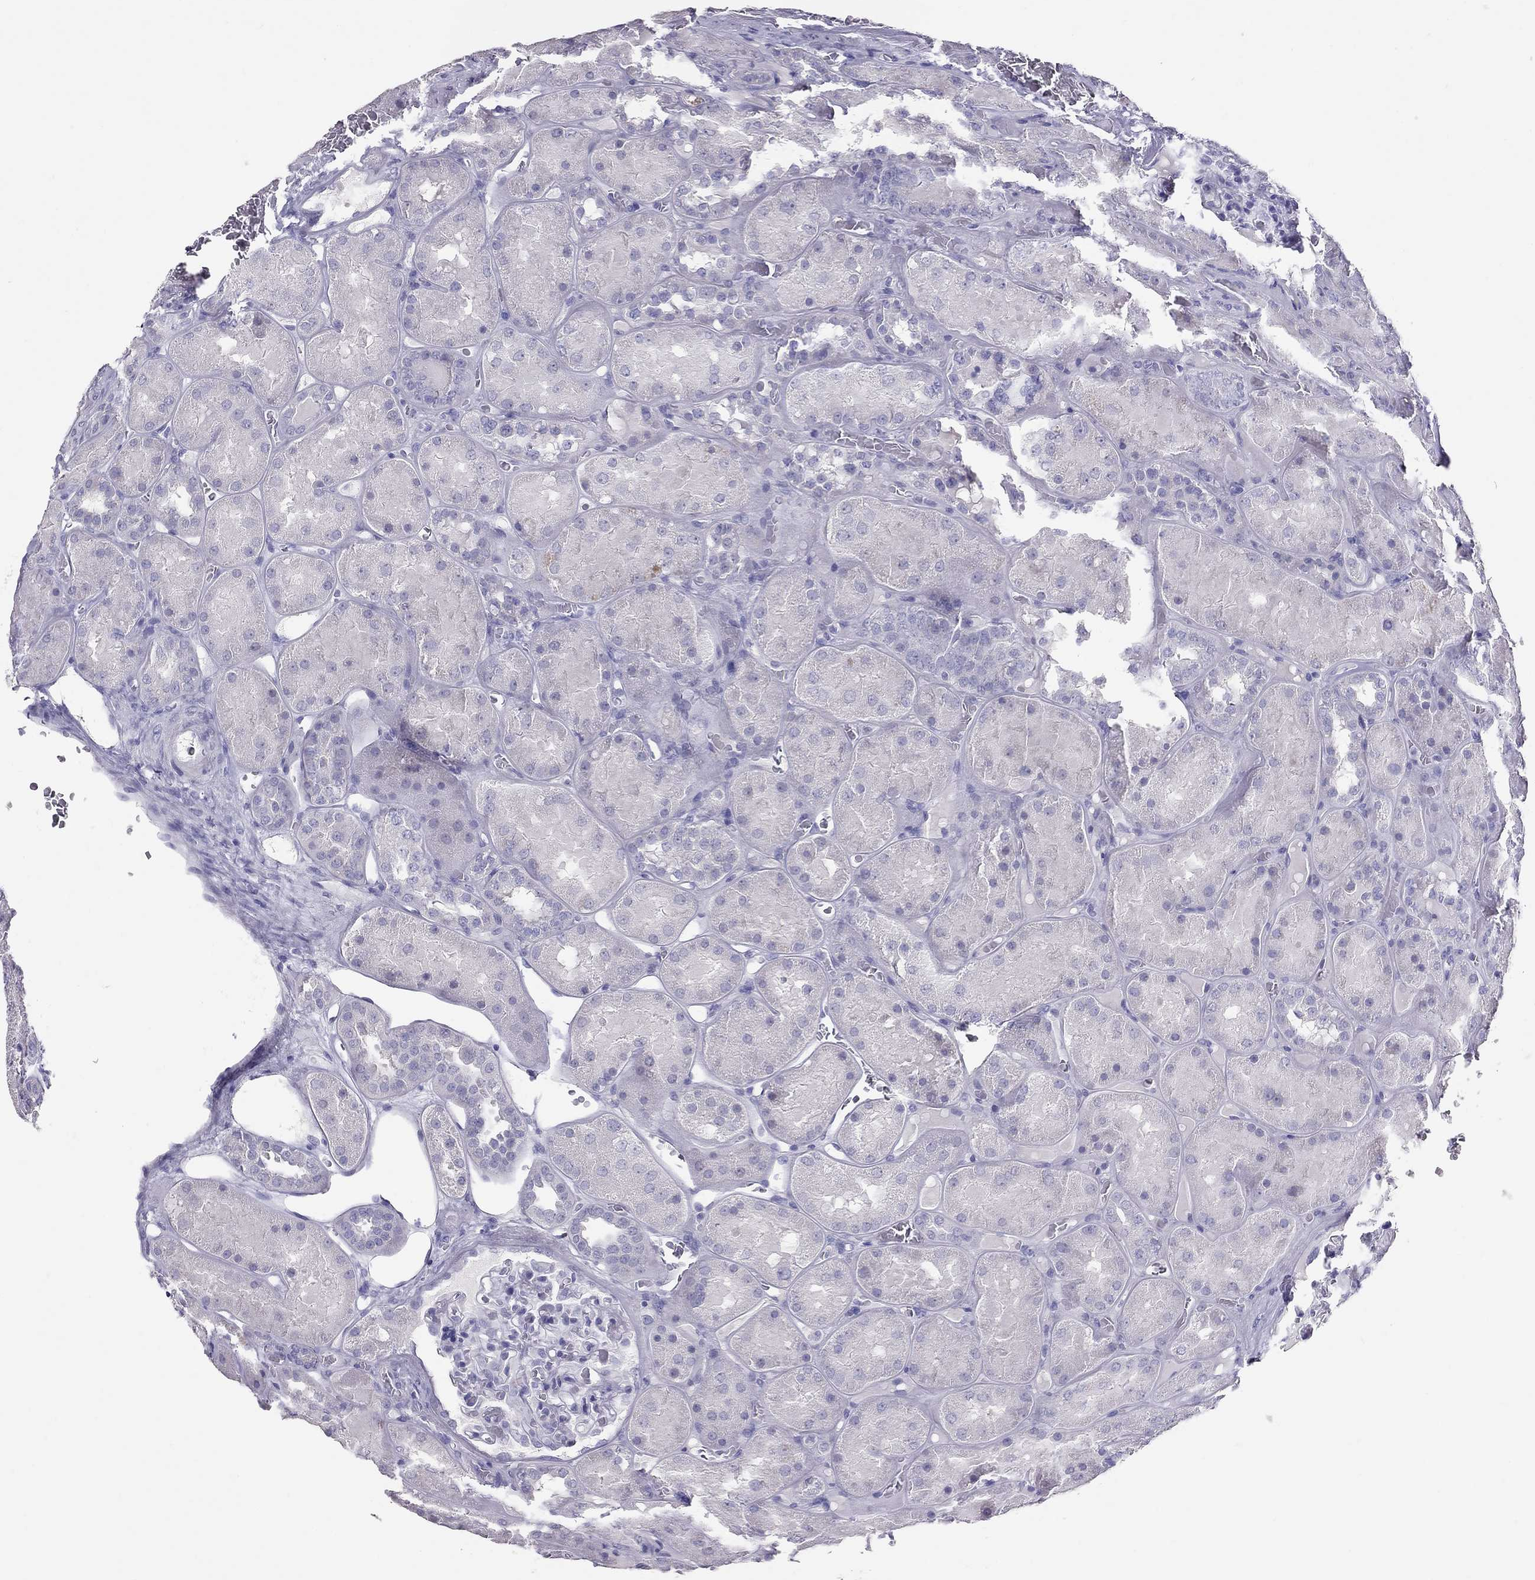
{"staining": {"intensity": "negative", "quantity": "none", "location": "none"}, "tissue": "kidney", "cell_type": "Cells in glomeruli", "image_type": "normal", "snomed": [{"axis": "morphology", "description": "Normal tissue, NOS"}, {"axis": "topography", "description": "Kidney"}], "caption": "Human kidney stained for a protein using immunohistochemistry (IHC) shows no staining in cells in glomeruli.", "gene": "IL17REL", "patient": {"sex": "male", "age": 73}}